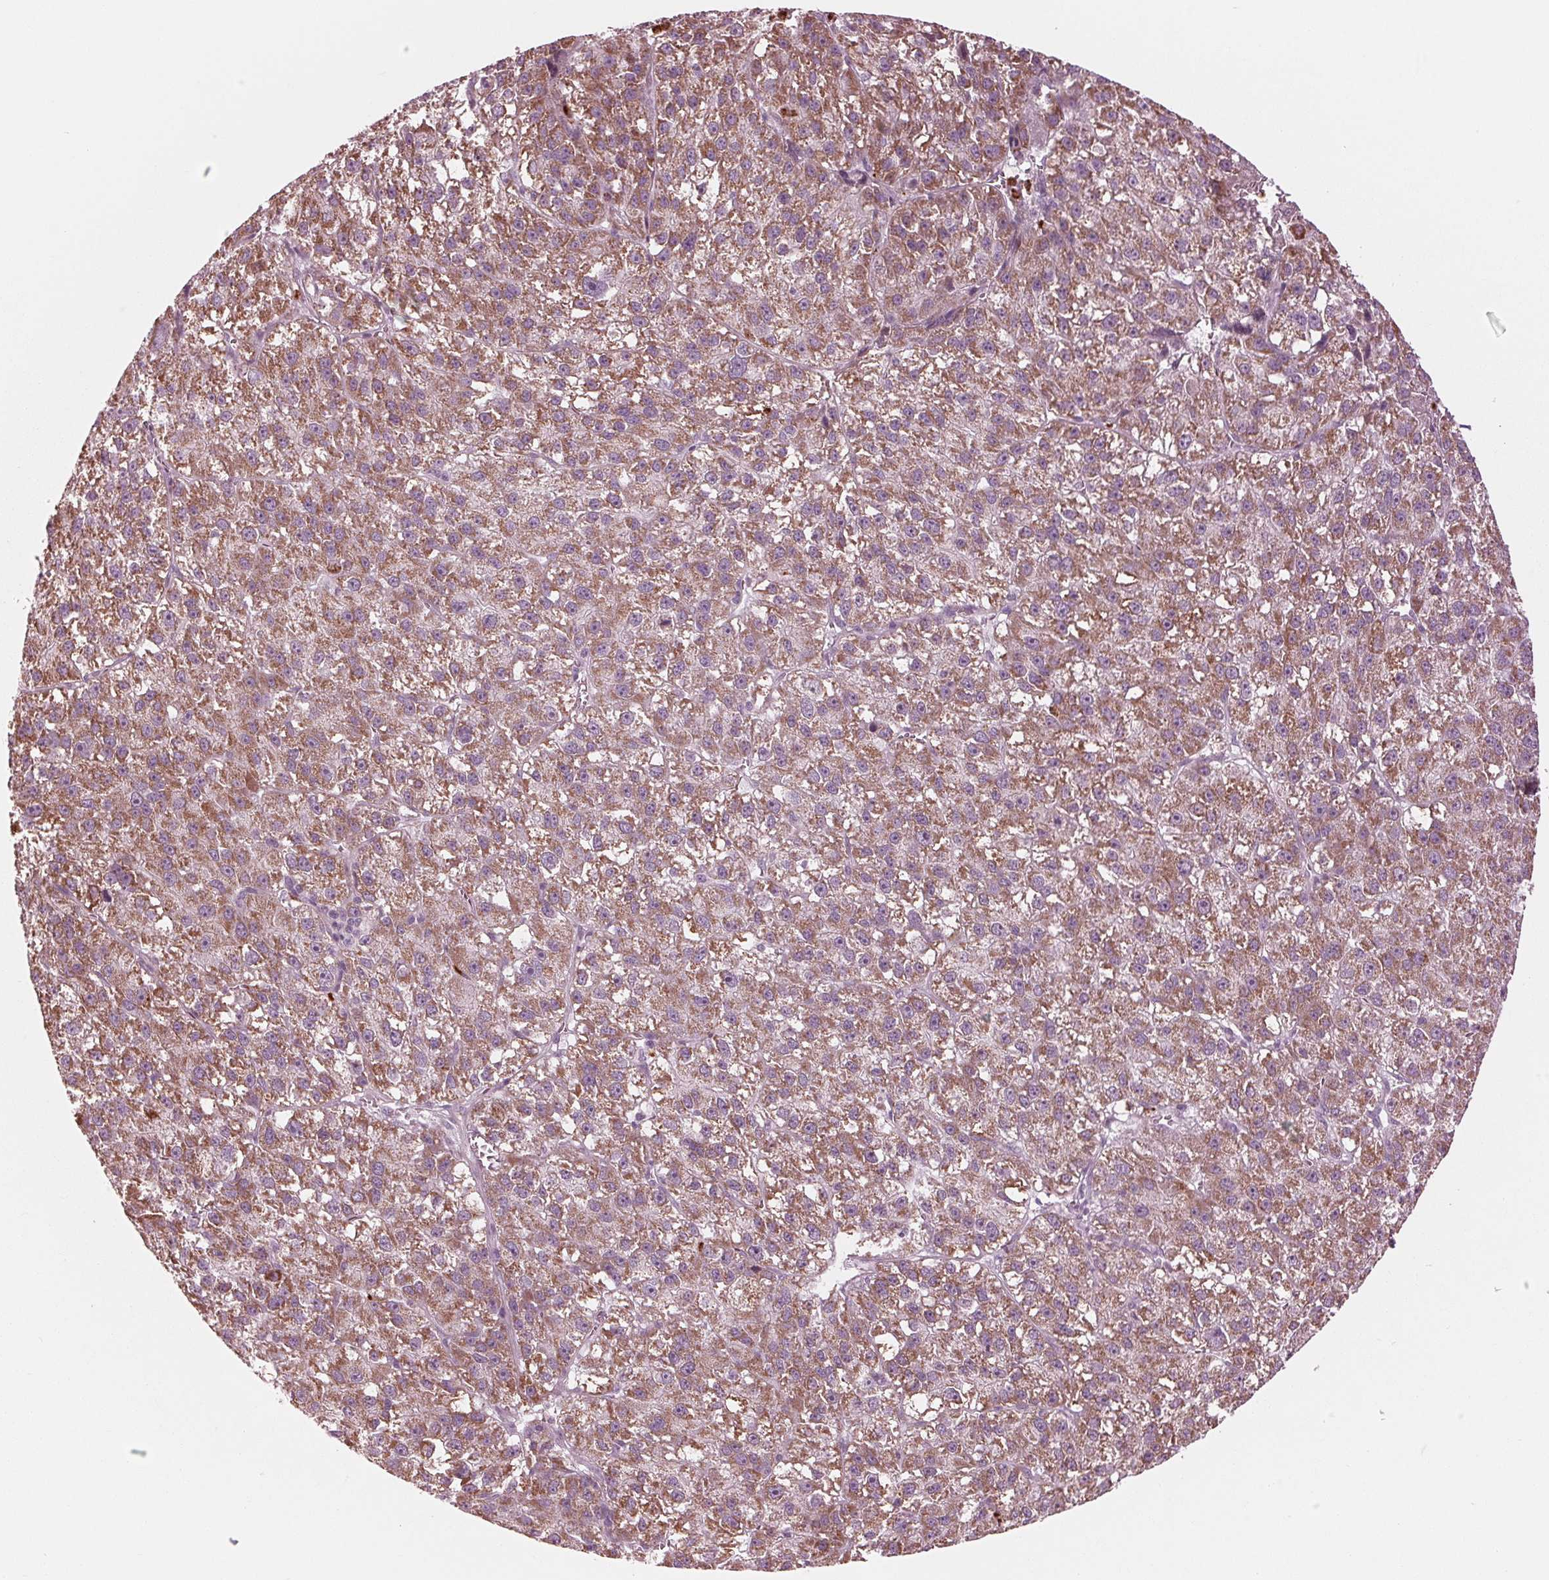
{"staining": {"intensity": "moderate", "quantity": ">75%", "location": "cytoplasmic/membranous"}, "tissue": "liver cancer", "cell_type": "Tumor cells", "image_type": "cancer", "snomed": [{"axis": "morphology", "description": "Carcinoma, Hepatocellular, NOS"}, {"axis": "topography", "description": "Liver"}], "caption": "The immunohistochemical stain shows moderate cytoplasmic/membranous expression in tumor cells of liver cancer tissue.", "gene": "CLN6", "patient": {"sex": "female", "age": 70}}